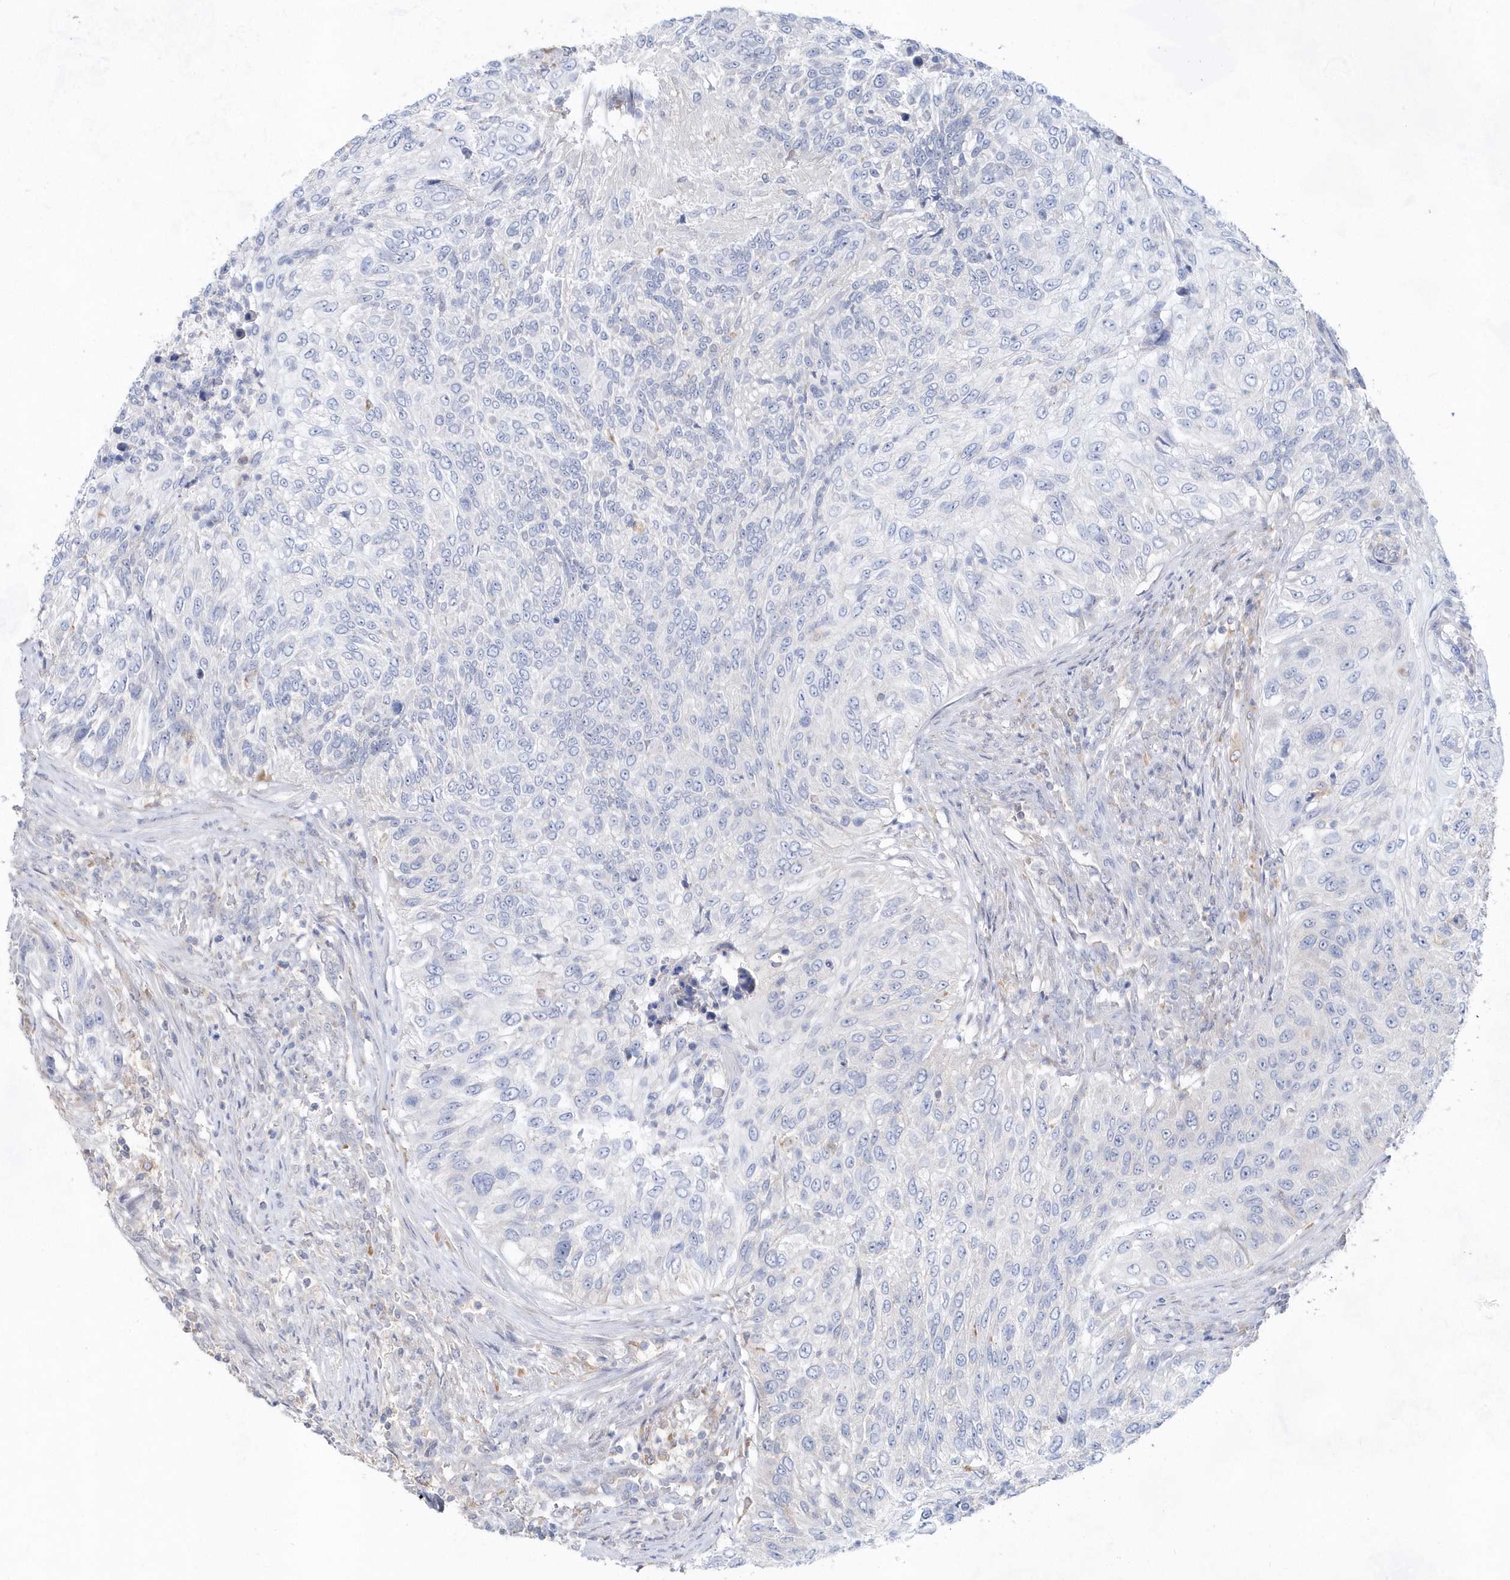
{"staining": {"intensity": "moderate", "quantity": "<25%", "location": "cytoplasmic/membranous"}, "tissue": "urothelial cancer", "cell_type": "Tumor cells", "image_type": "cancer", "snomed": [{"axis": "morphology", "description": "Urothelial carcinoma, High grade"}, {"axis": "topography", "description": "Urinary bladder"}], "caption": "Approximately <25% of tumor cells in human urothelial carcinoma (high-grade) reveal moderate cytoplasmic/membranous protein expression as visualized by brown immunohistochemical staining.", "gene": "BDH2", "patient": {"sex": "female", "age": 60}}